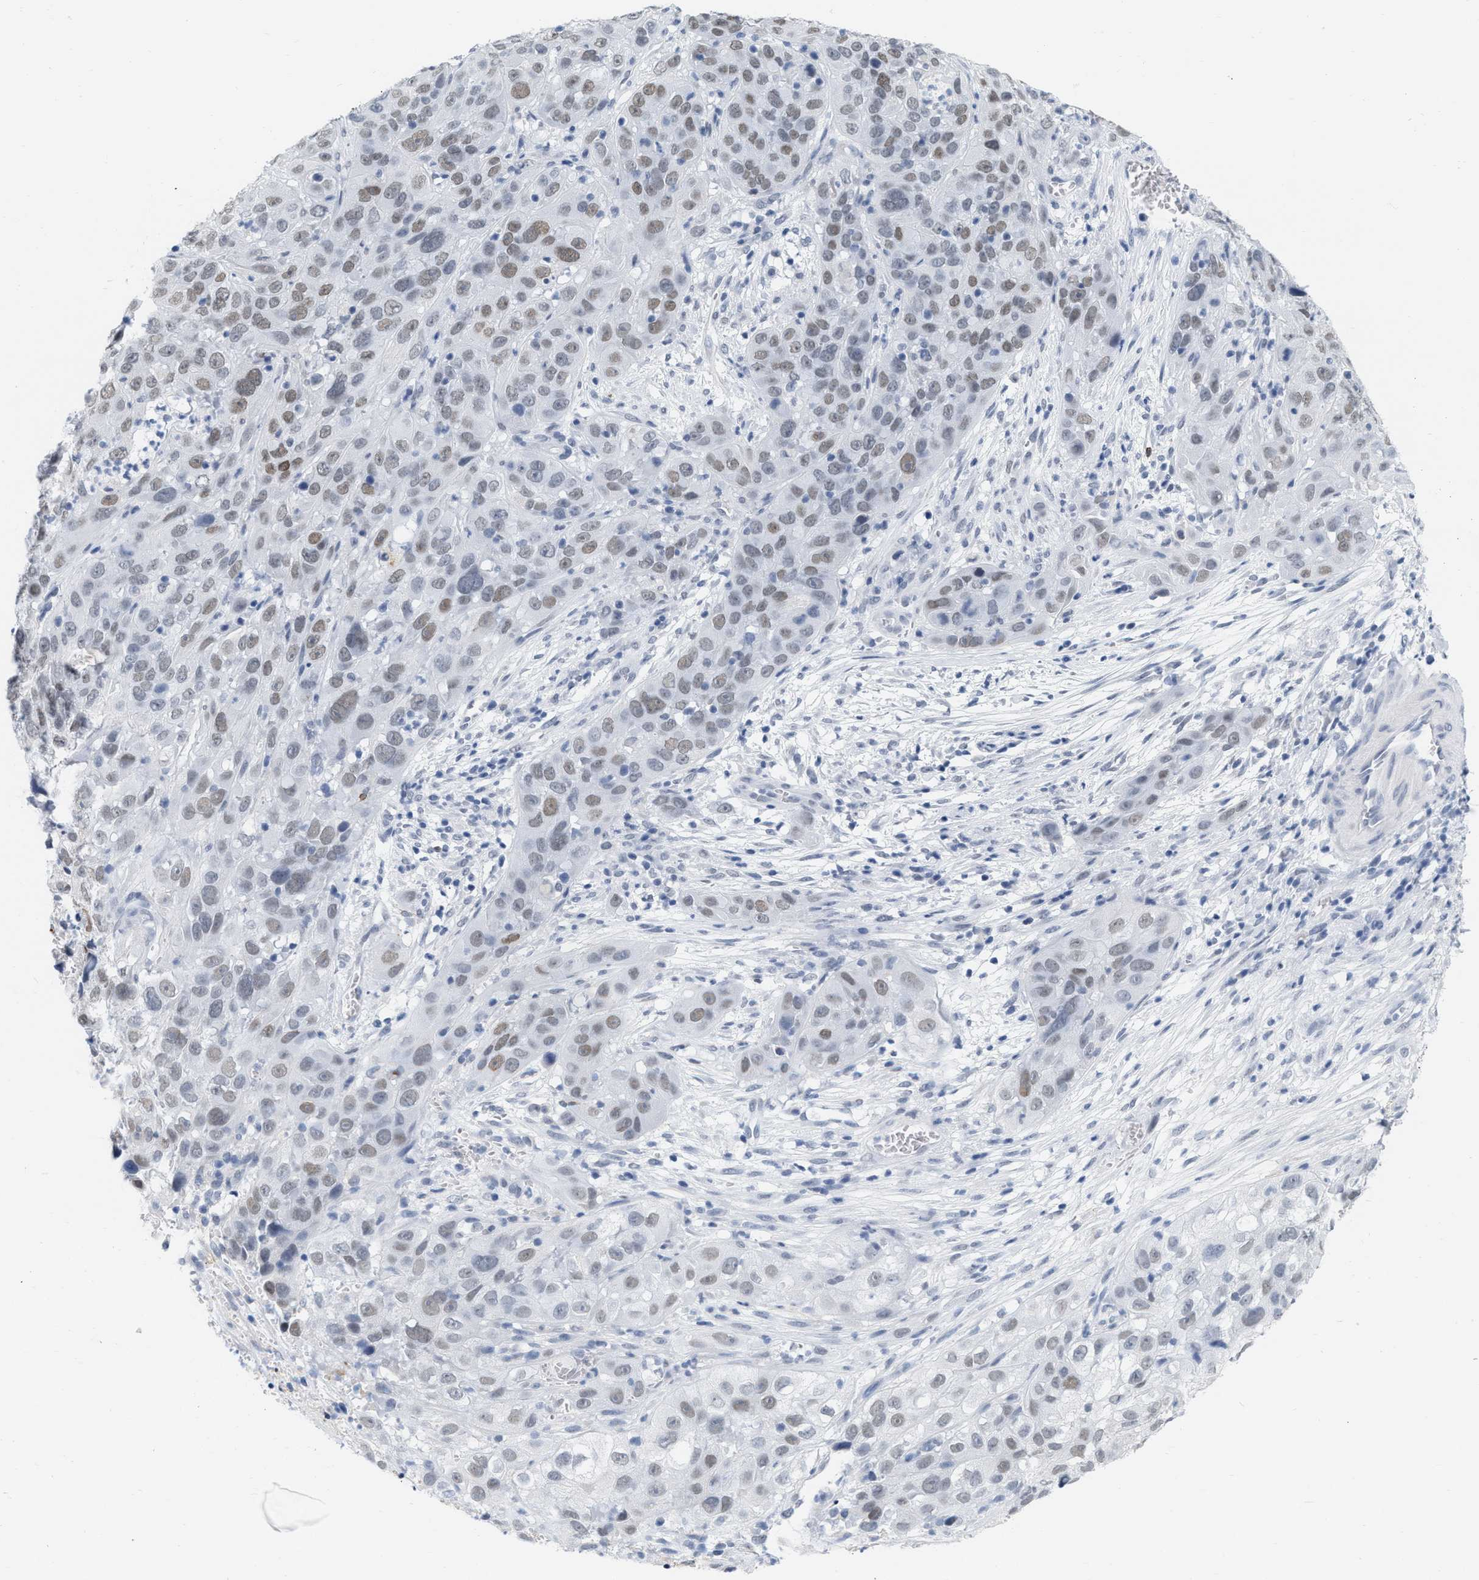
{"staining": {"intensity": "weak", "quantity": ">75%", "location": "nuclear"}, "tissue": "cervical cancer", "cell_type": "Tumor cells", "image_type": "cancer", "snomed": [{"axis": "morphology", "description": "Squamous cell carcinoma, NOS"}, {"axis": "topography", "description": "Cervix"}], "caption": "Weak nuclear positivity for a protein is appreciated in approximately >75% of tumor cells of cervical squamous cell carcinoma using immunohistochemistry (IHC).", "gene": "XIRP1", "patient": {"sex": "female", "age": 32}}